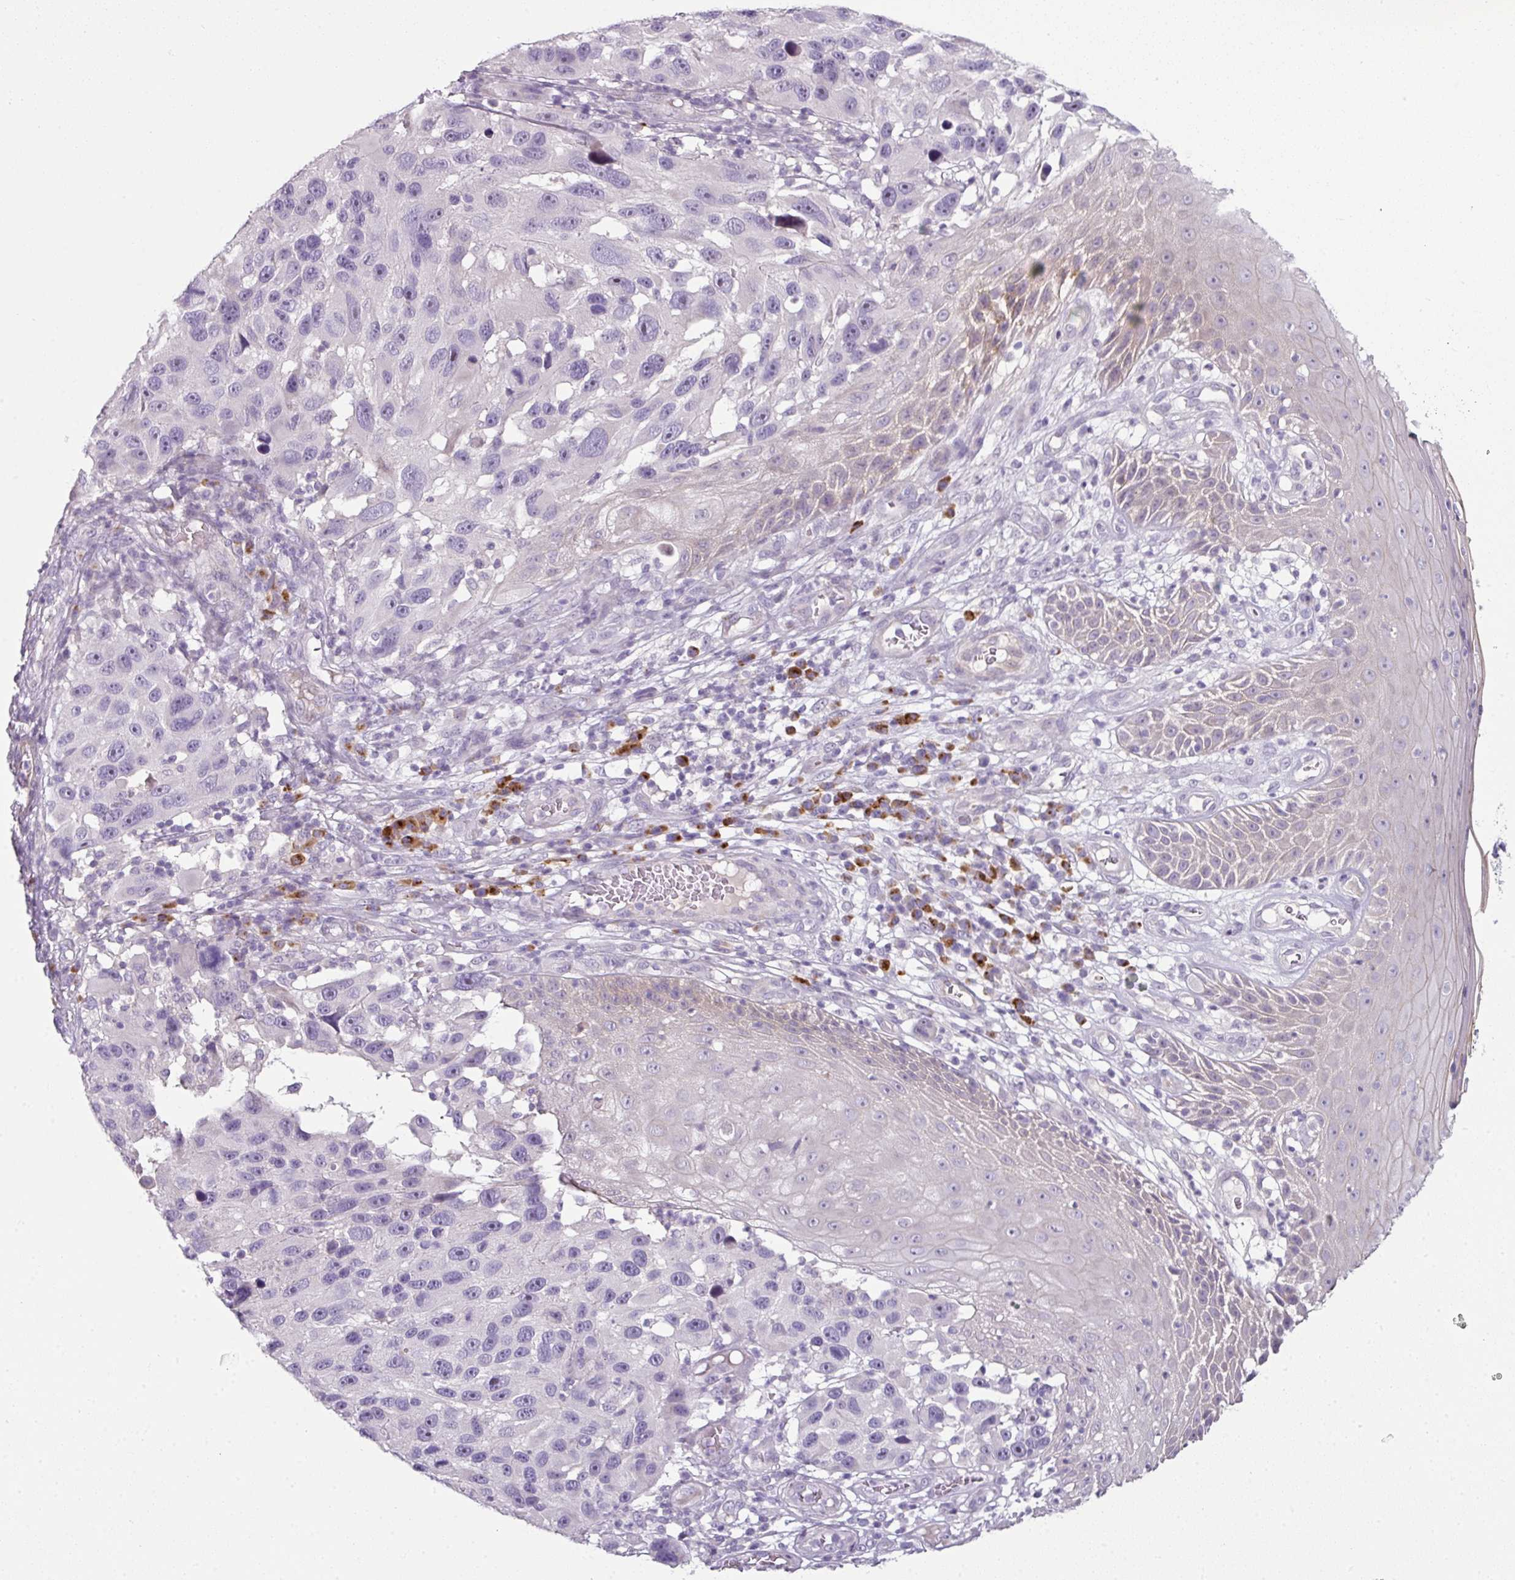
{"staining": {"intensity": "negative", "quantity": "none", "location": "none"}, "tissue": "melanoma", "cell_type": "Tumor cells", "image_type": "cancer", "snomed": [{"axis": "morphology", "description": "Malignant melanoma, NOS"}, {"axis": "topography", "description": "Skin"}], "caption": "An IHC micrograph of malignant melanoma is shown. There is no staining in tumor cells of malignant melanoma.", "gene": "FHAD1", "patient": {"sex": "male", "age": 53}}